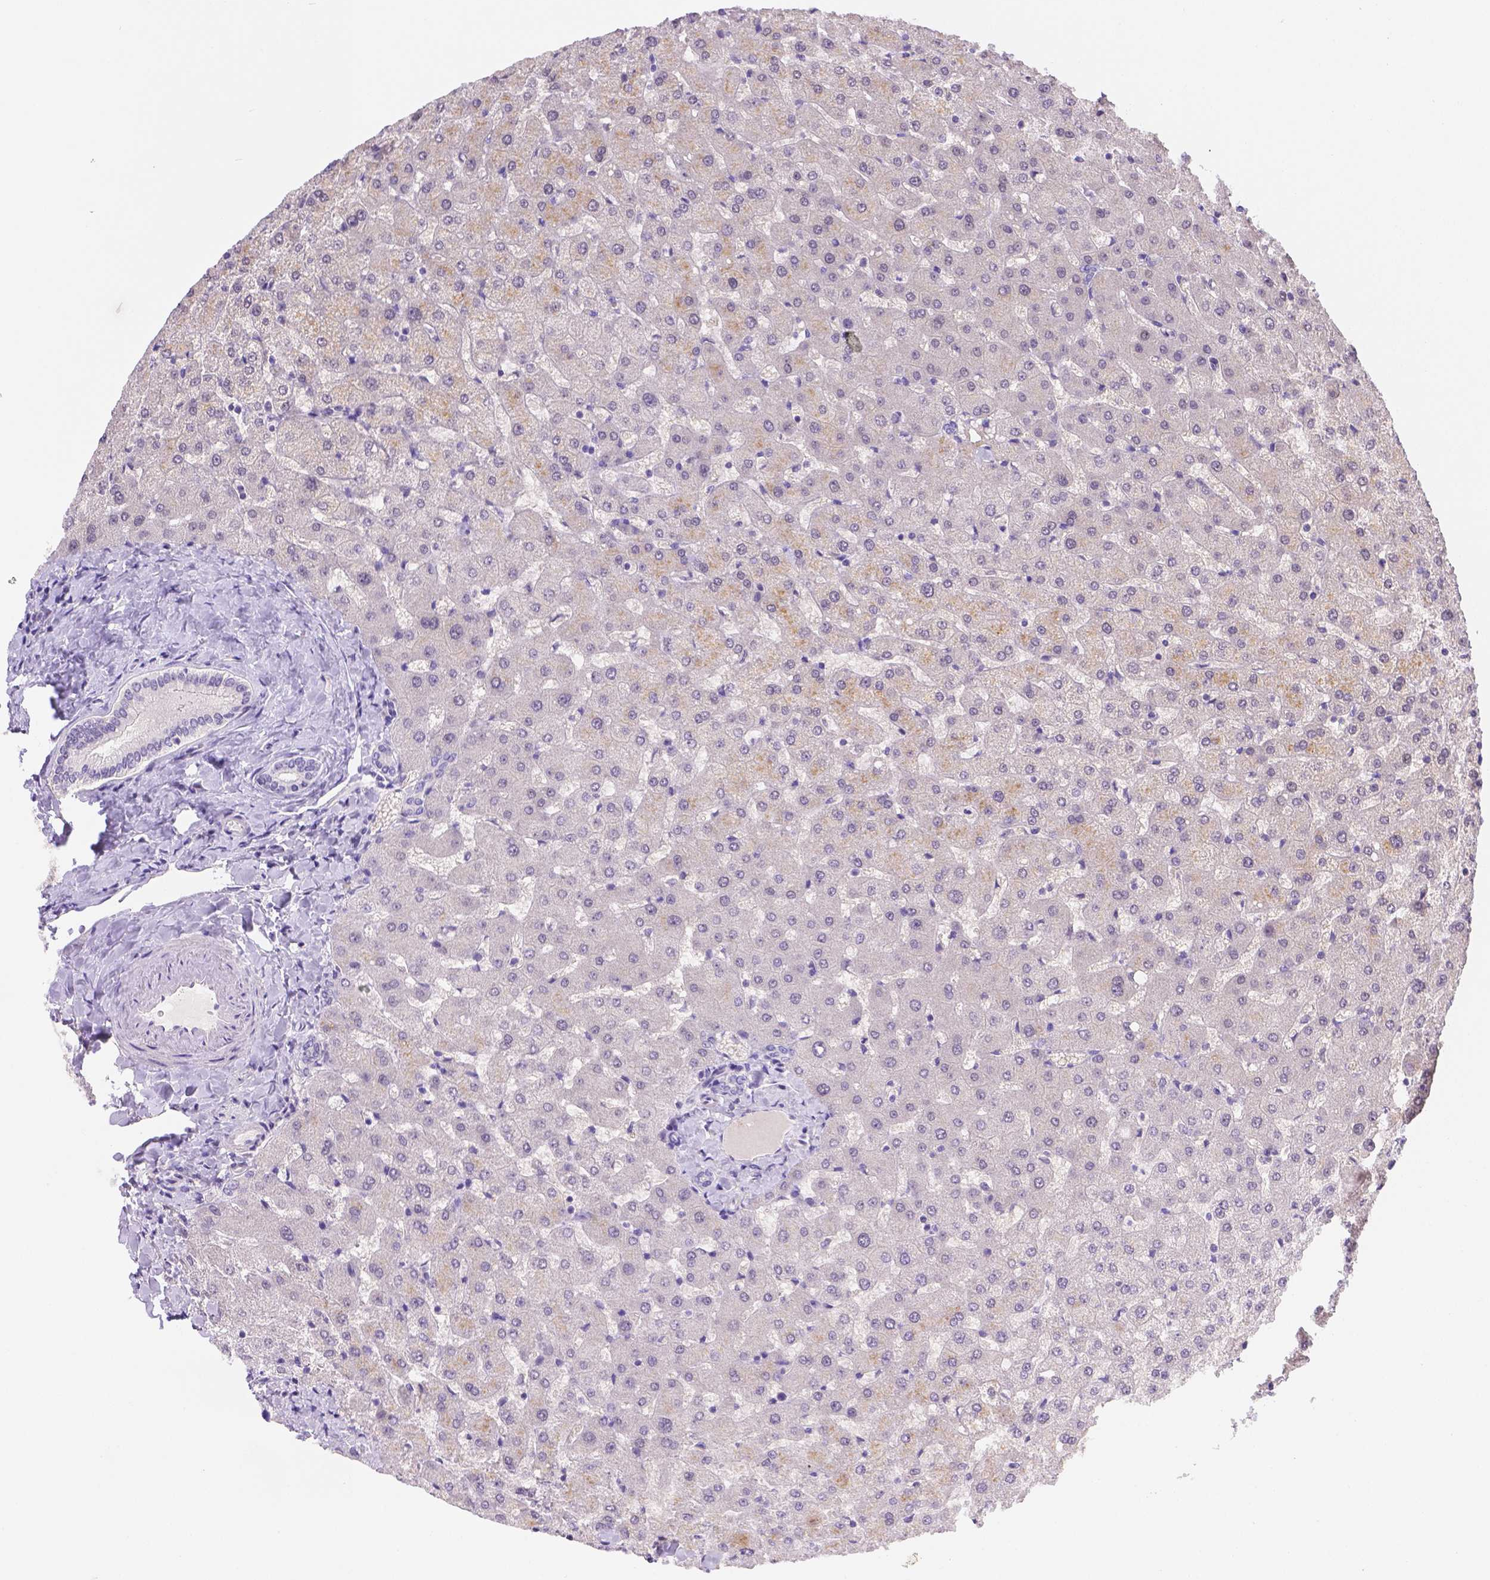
{"staining": {"intensity": "negative", "quantity": "none", "location": "none"}, "tissue": "liver", "cell_type": "Cholangiocytes", "image_type": "normal", "snomed": [{"axis": "morphology", "description": "Normal tissue, NOS"}, {"axis": "topography", "description": "Liver"}], "caption": "Liver stained for a protein using IHC exhibits no positivity cholangiocytes.", "gene": "NXPE2", "patient": {"sex": "female", "age": 50}}